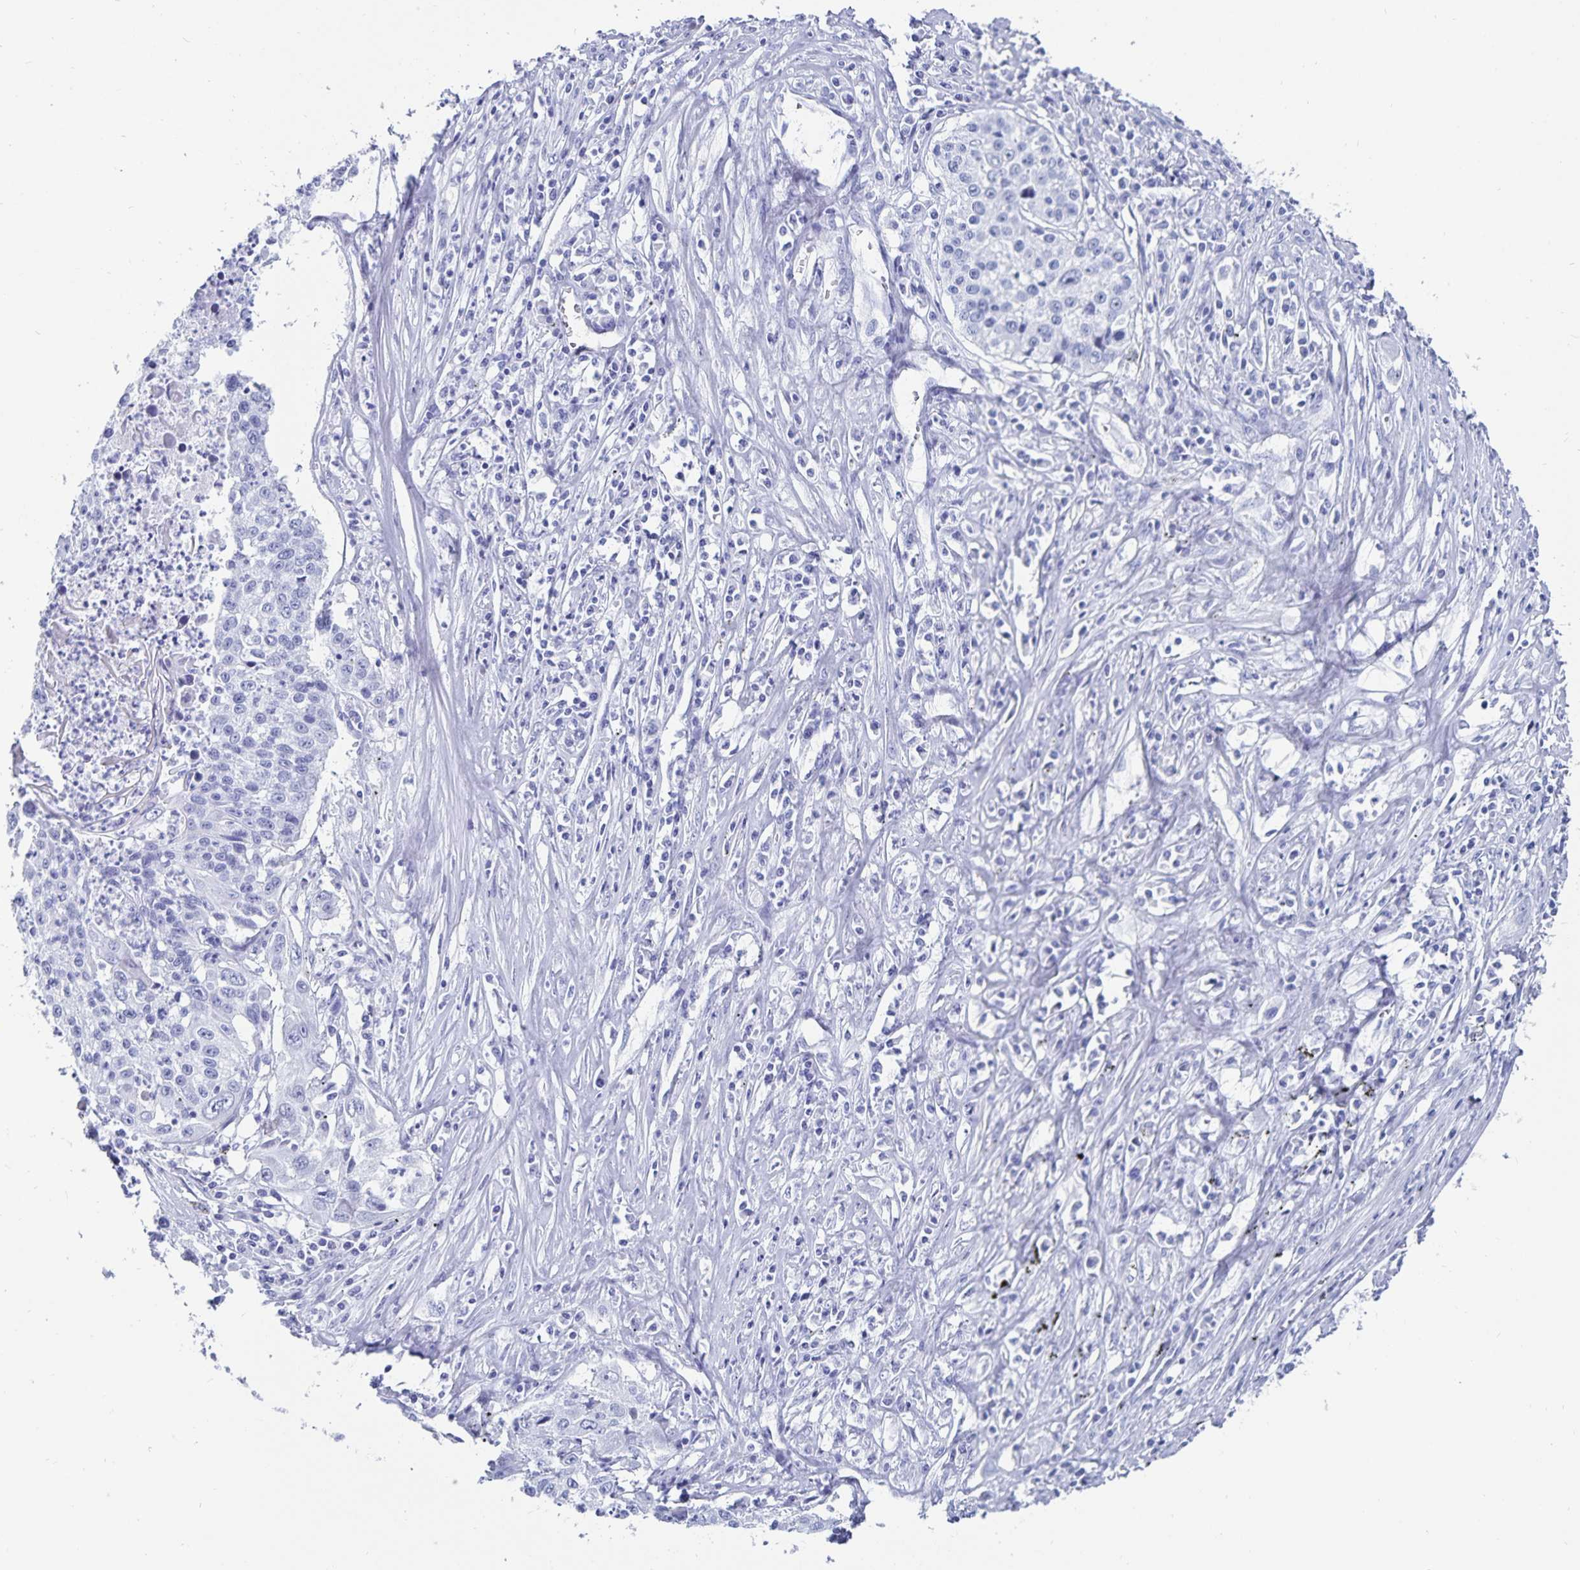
{"staining": {"intensity": "negative", "quantity": "none", "location": "none"}, "tissue": "lung cancer", "cell_type": "Tumor cells", "image_type": "cancer", "snomed": [{"axis": "morphology", "description": "Squamous cell carcinoma, NOS"}, {"axis": "morphology", "description": "Squamous cell carcinoma, metastatic, NOS"}, {"axis": "topography", "description": "Lung"}, {"axis": "topography", "description": "Pleura, NOS"}], "caption": "A photomicrograph of human lung cancer (metastatic squamous cell carcinoma) is negative for staining in tumor cells. The staining is performed using DAB (3,3'-diaminobenzidine) brown chromogen with nuclei counter-stained in using hematoxylin.", "gene": "C19orf73", "patient": {"sex": "male", "age": 72}}